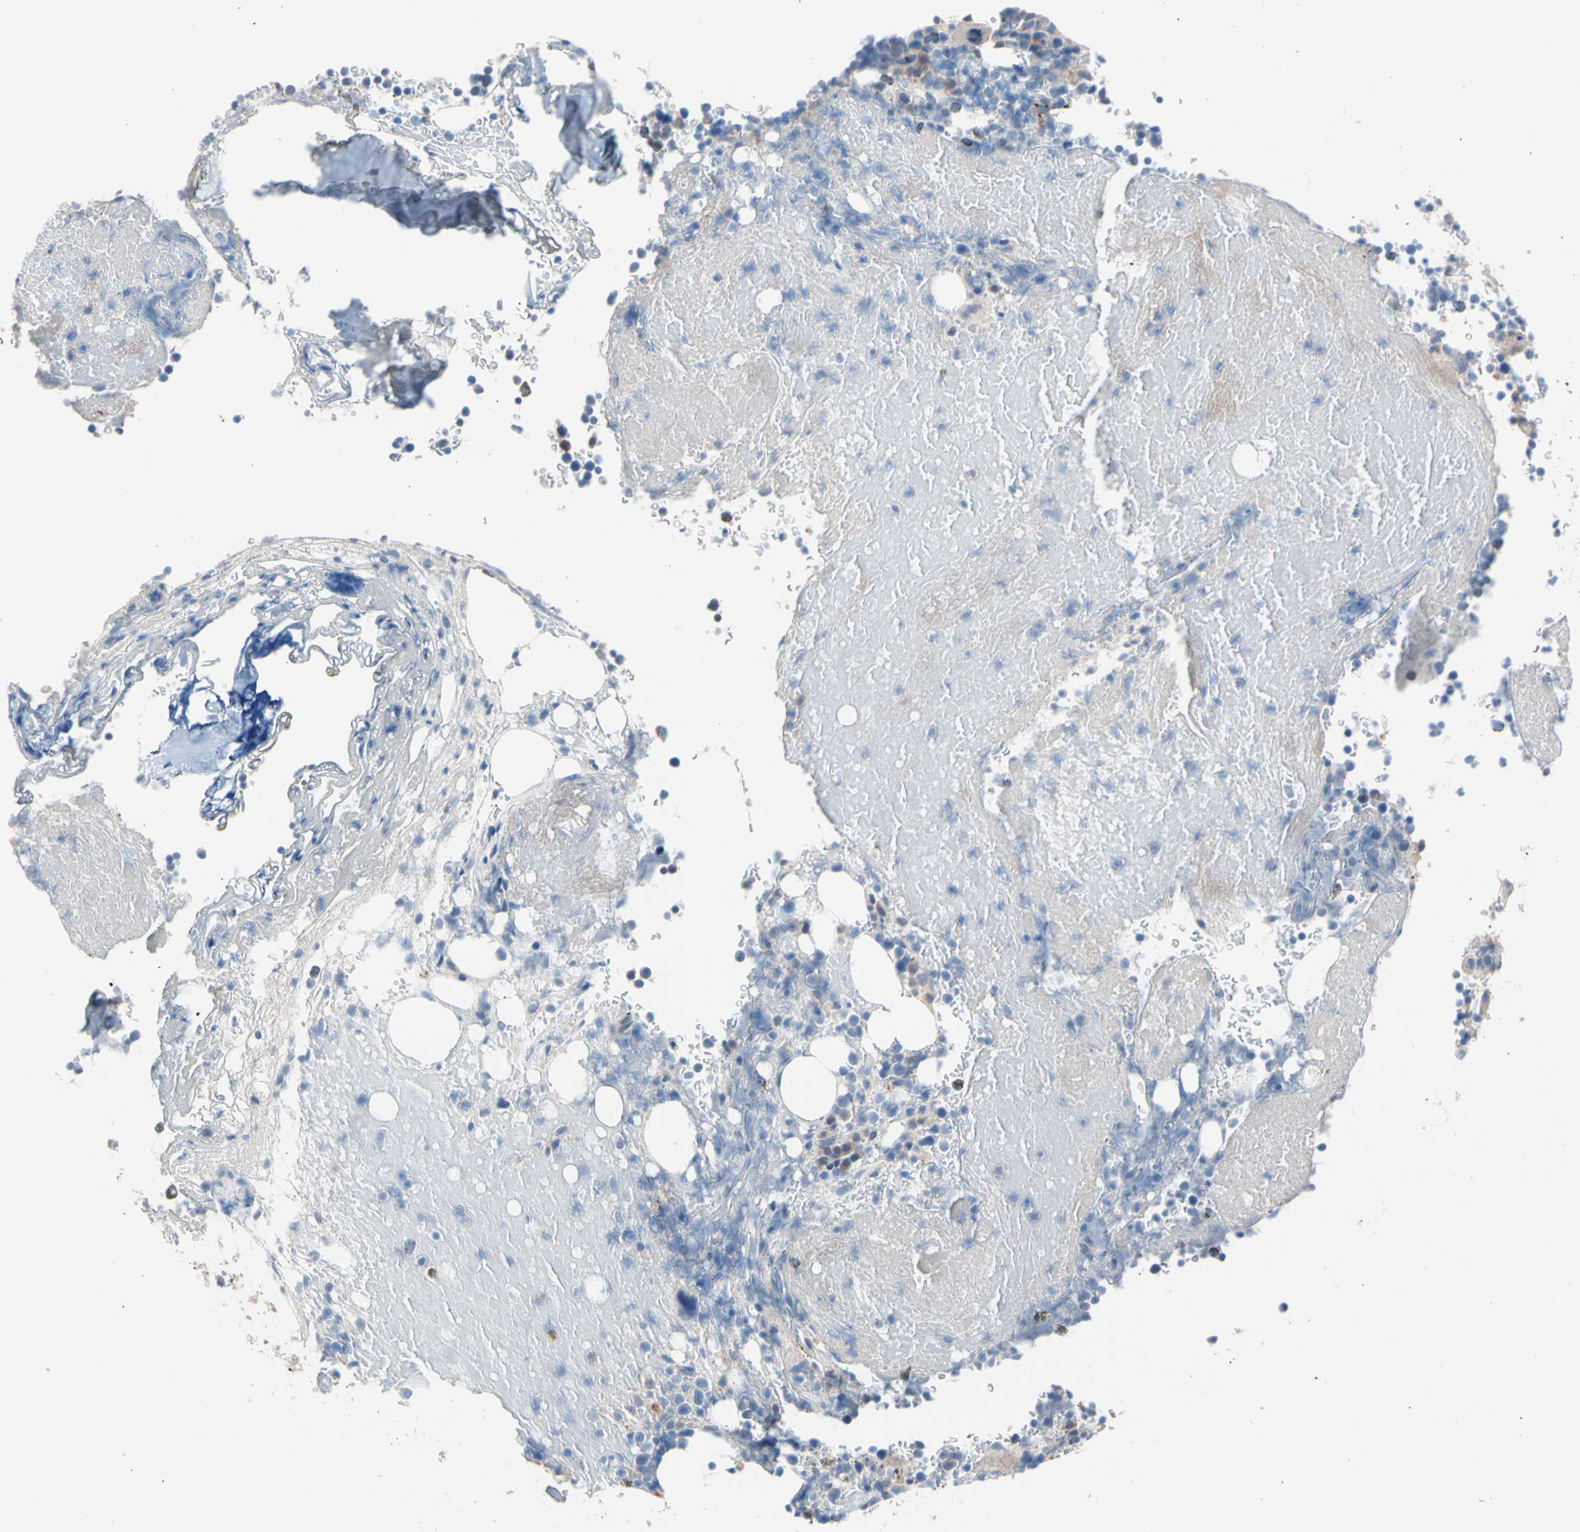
{"staining": {"intensity": "negative", "quantity": "none", "location": "none"}, "tissue": "bone marrow", "cell_type": "Hematopoietic cells", "image_type": "normal", "snomed": [{"axis": "morphology", "description": "Normal tissue, NOS"}, {"axis": "topography", "description": "Bone marrow"}], "caption": "Immunohistochemistry of unremarkable bone marrow reveals no positivity in hematopoietic cells.", "gene": "CASQ1", "patient": {"sex": "female", "age": 73}}